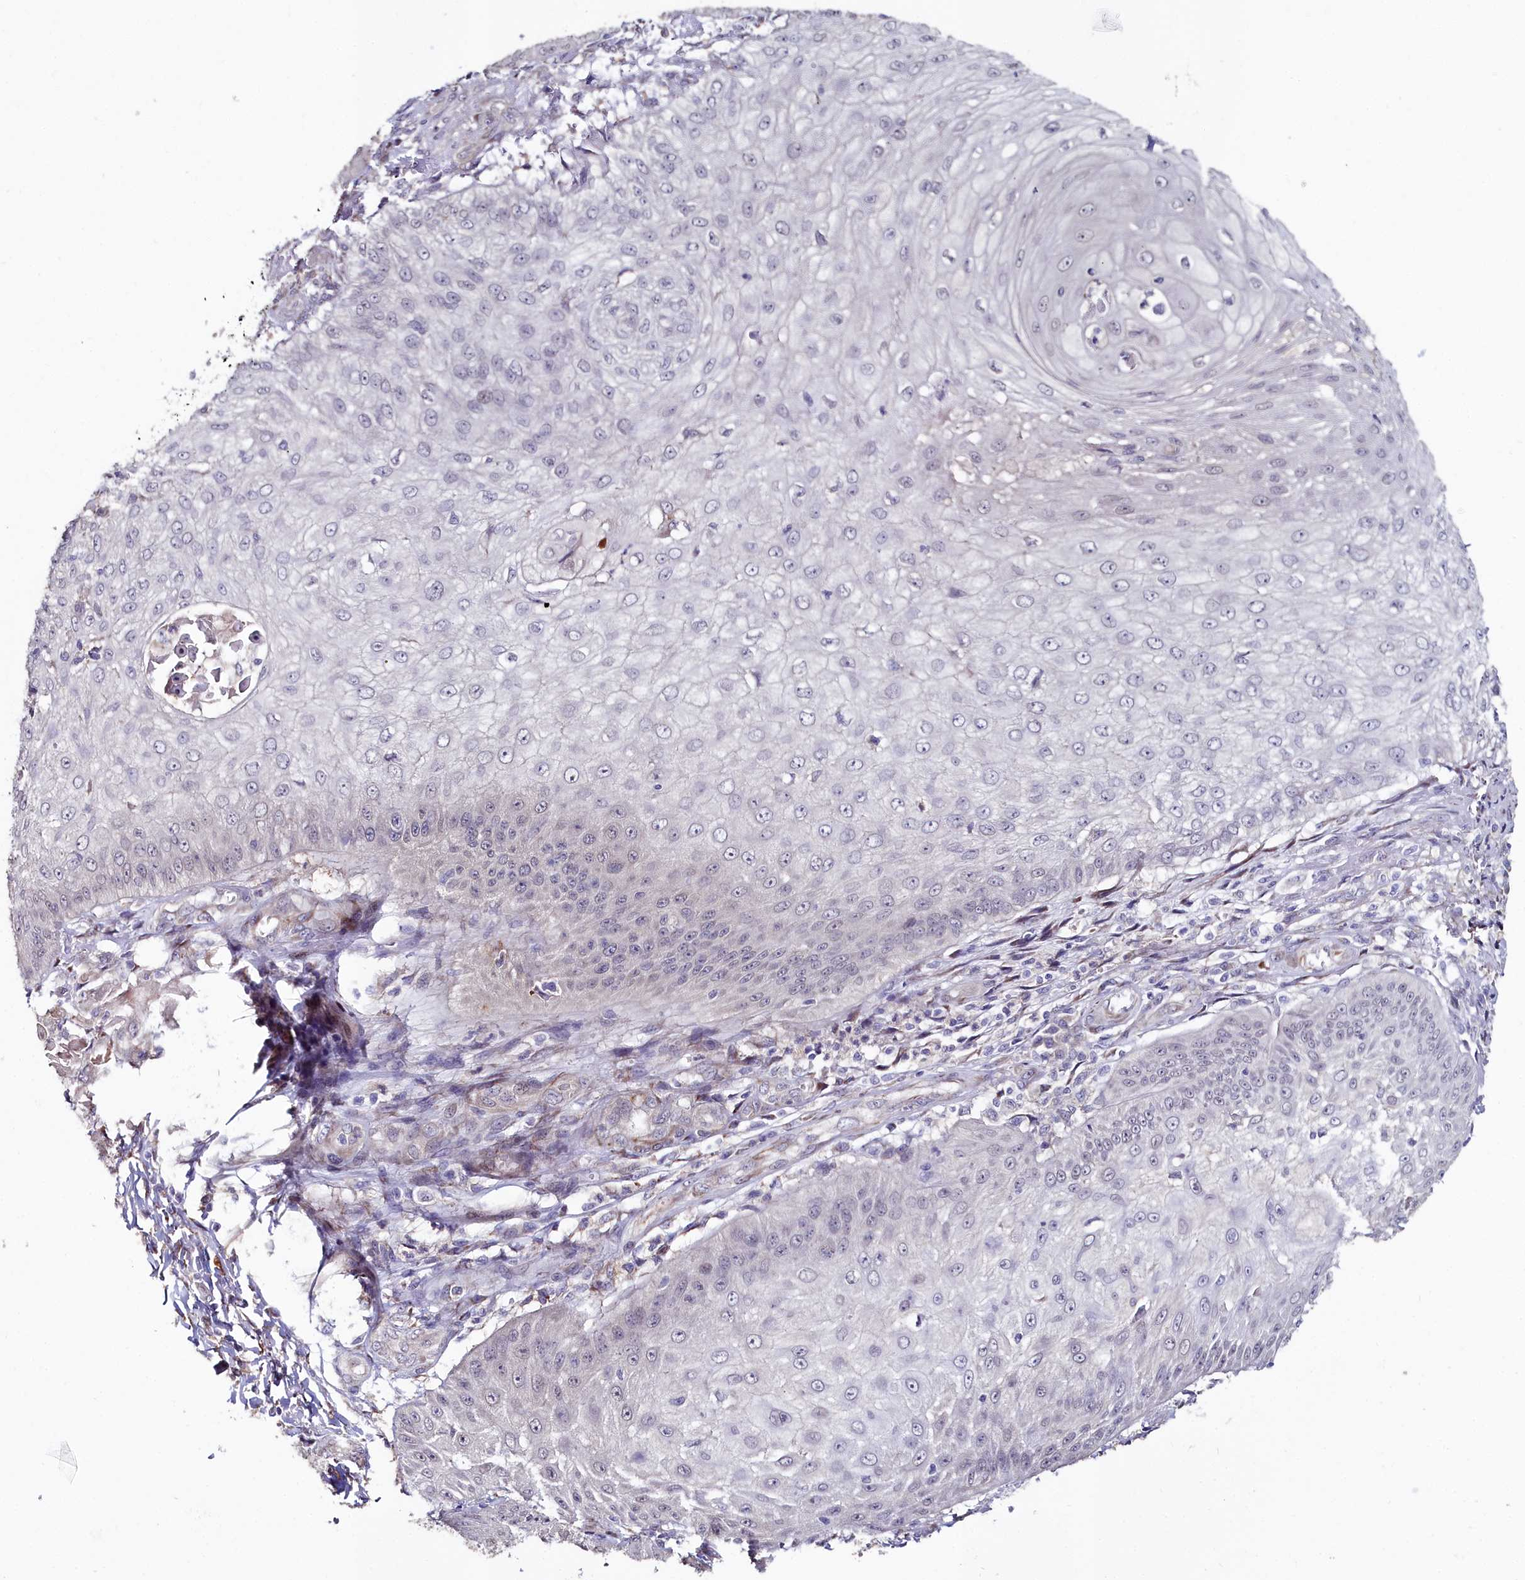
{"staining": {"intensity": "negative", "quantity": "none", "location": "none"}, "tissue": "skin cancer", "cell_type": "Tumor cells", "image_type": "cancer", "snomed": [{"axis": "morphology", "description": "Squamous cell carcinoma, NOS"}, {"axis": "topography", "description": "Skin"}], "caption": "This is an immunohistochemistry image of human skin cancer (squamous cell carcinoma). There is no positivity in tumor cells.", "gene": "C4orf19", "patient": {"sex": "male", "age": 70}}